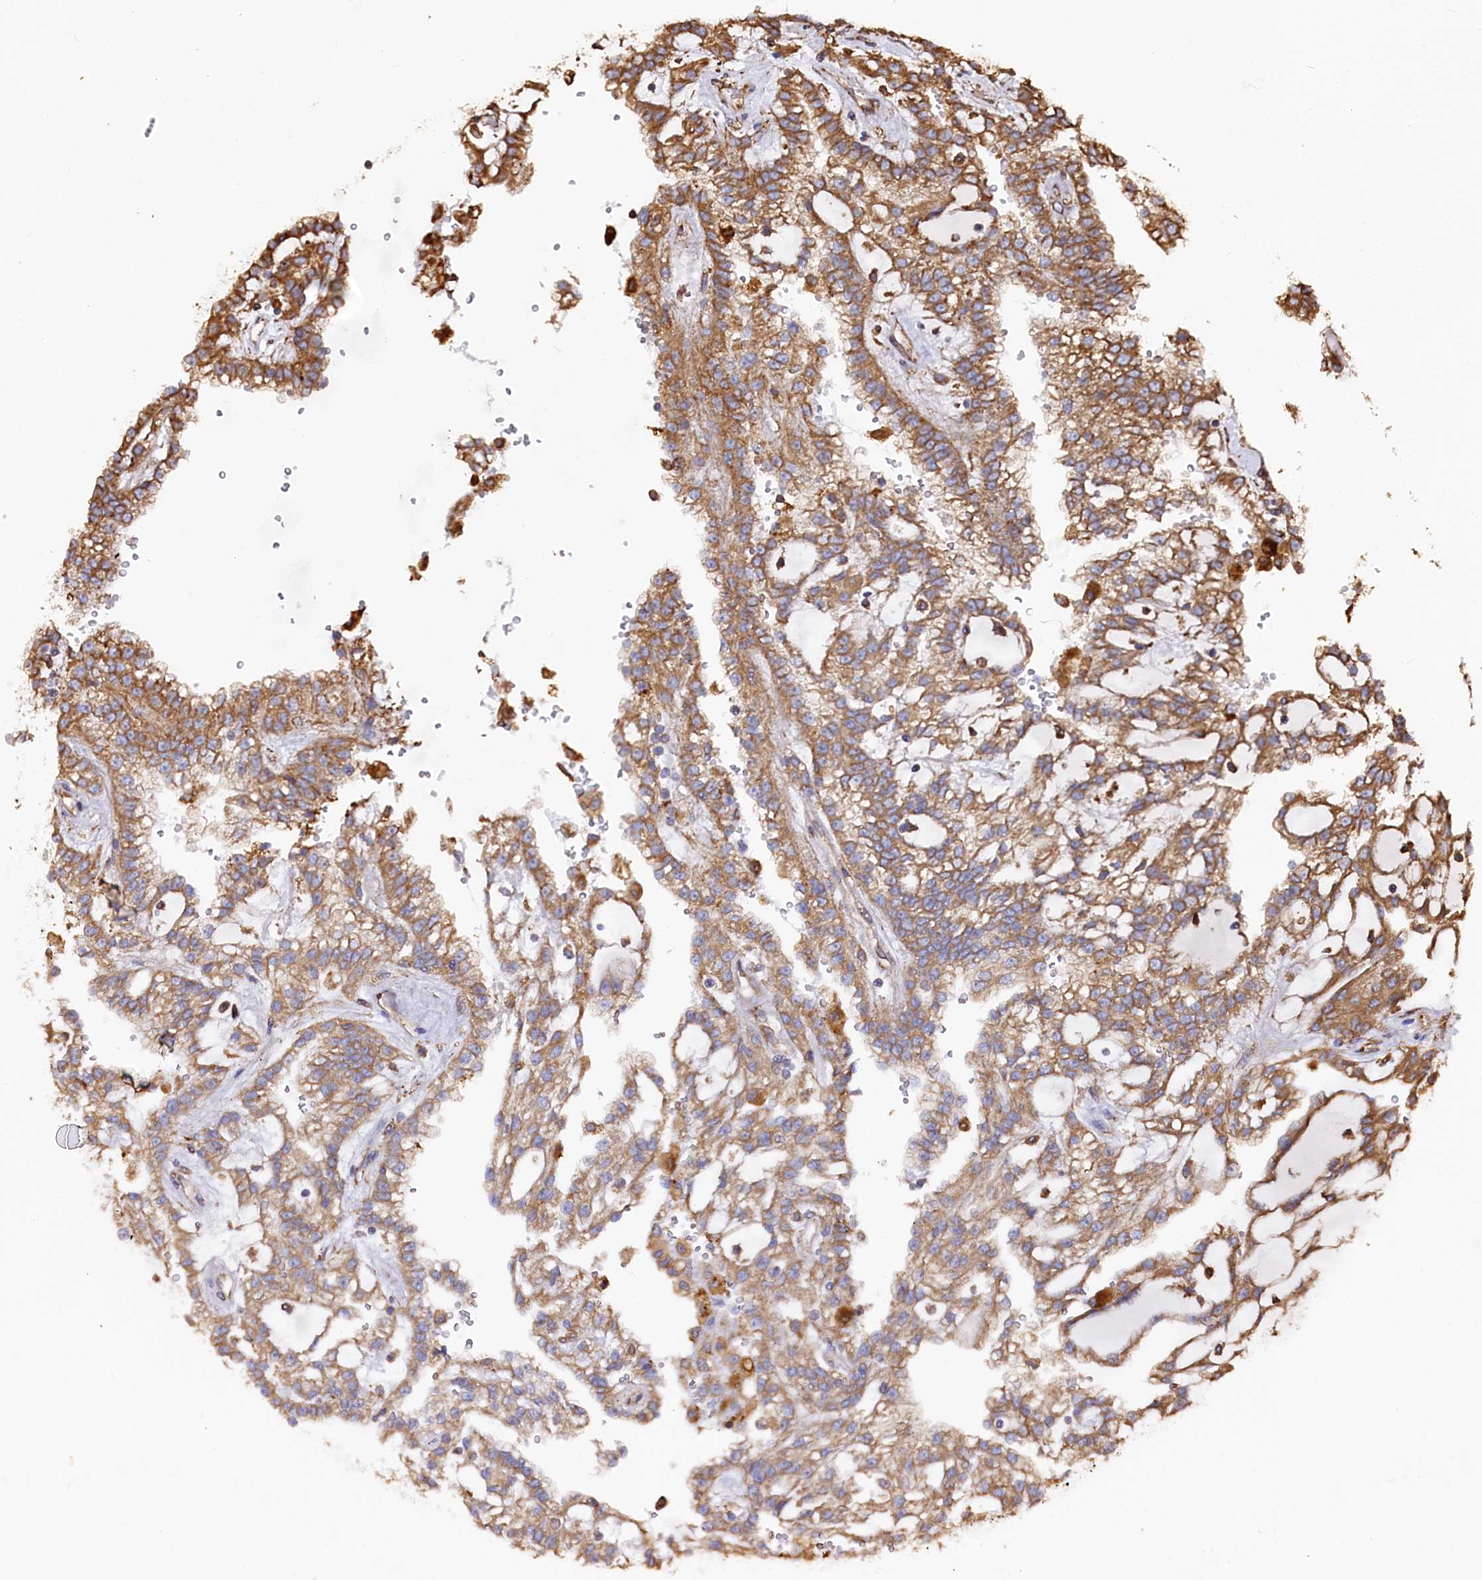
{"staining": {"intensity": "moderate", "quantity": ">75%", "location": "cytoplasmic/membranous"}, "tissue": "renal cancer", "cell_type": "Tumor cells", "image_type": "cancer", "snomed": [{"axis": "morphology", "description": "Adenocarcinoma, NOS"}, {"axis": "topography", "description": "Kidney"}], "caption": "Protein staining demonstrates moderate cytoplasmic/membranous expression in about >75% of tumor cells in renal cancer. The staining was performed using DAB (3,3'-diaminobenzidine), with brown indicating positive protein expression. Nuclei are stained blue with hematoxylin.", "gene": "NEURL1B", "patient": {"sex": "male", "age": 63}}